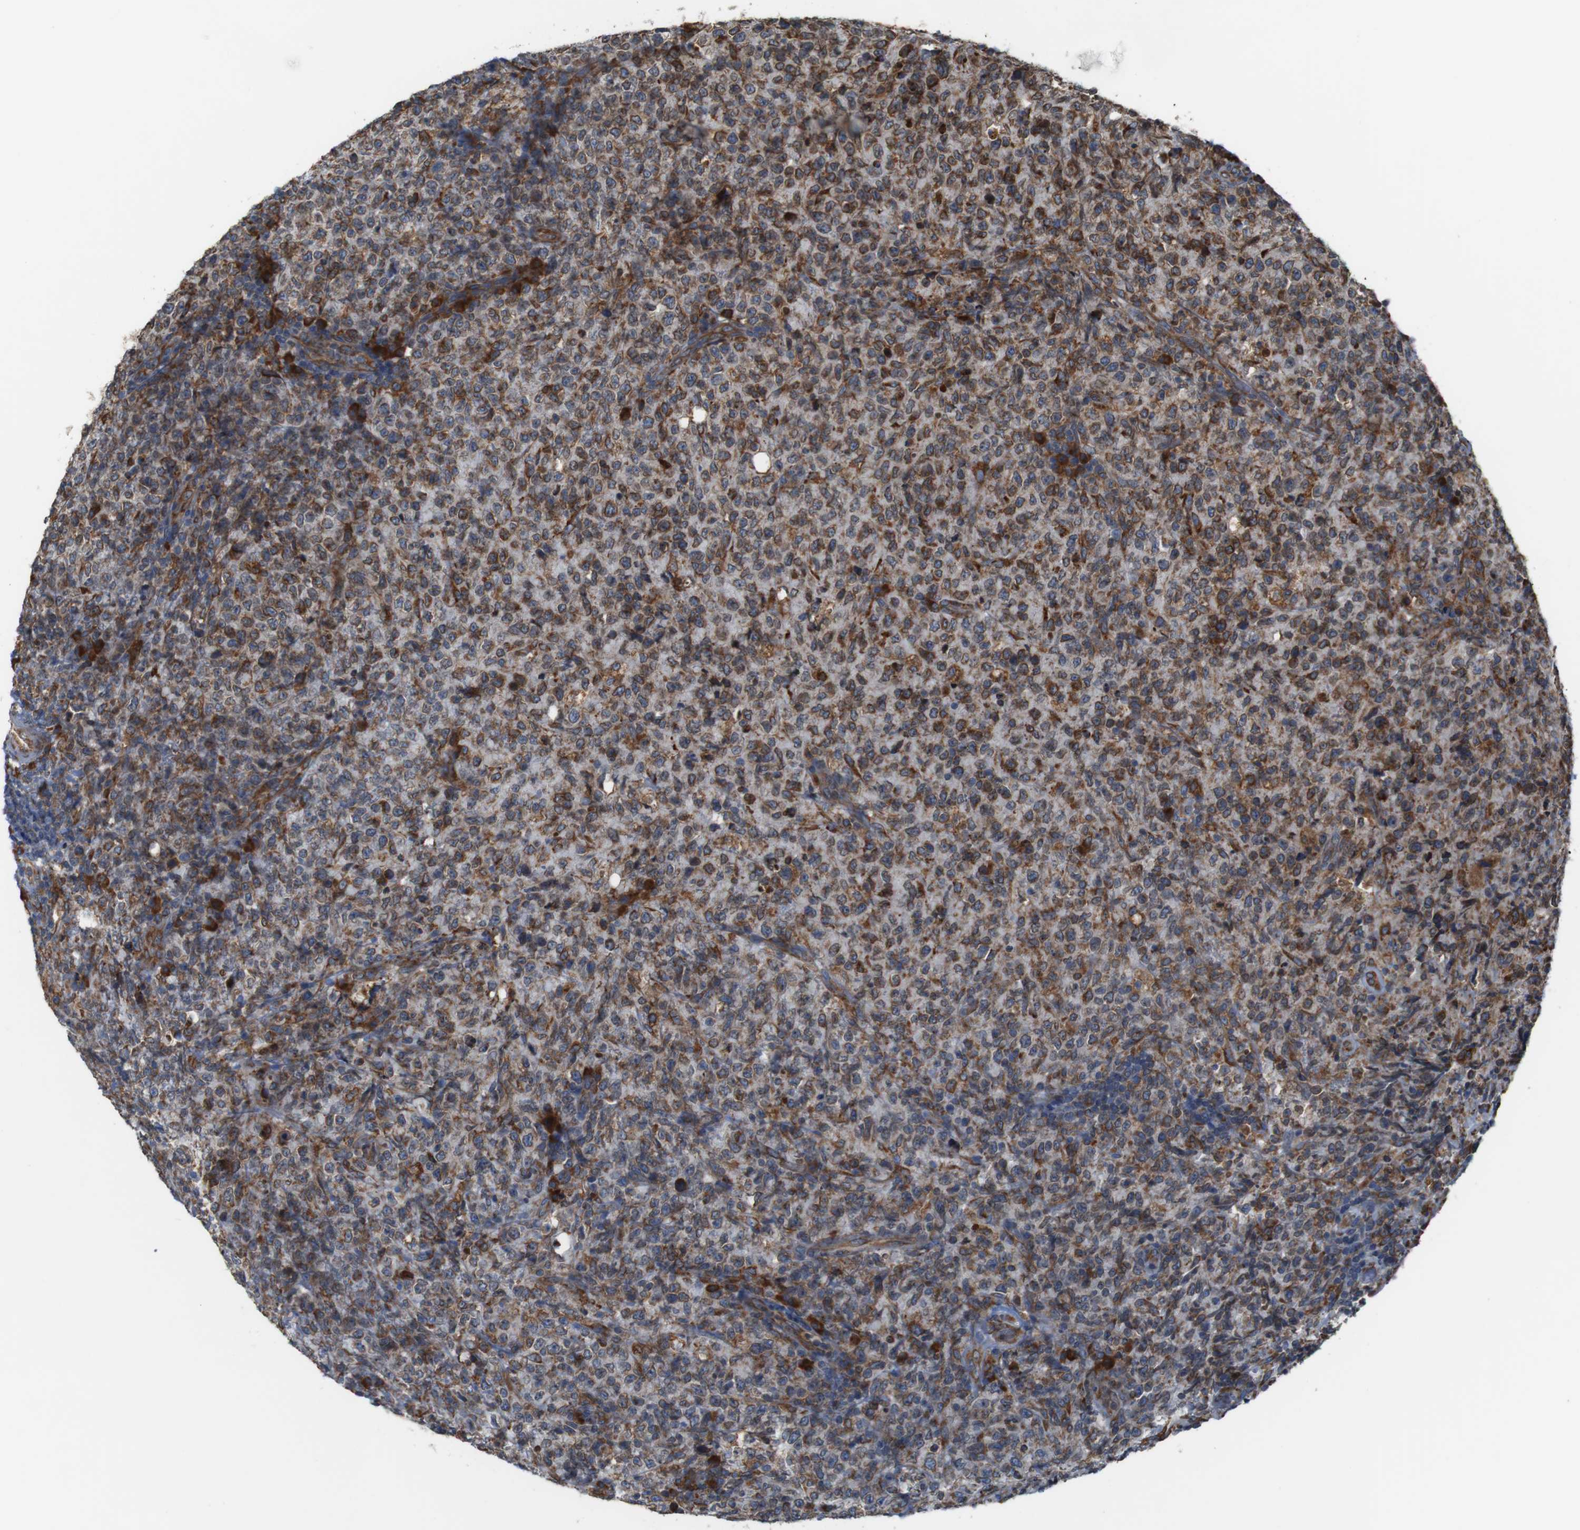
{"staining": {"intensity": "moderate", "quantity": ">75%", "location": "cytoplasmic/membranous"}, "tissue": "lymphoma", "cell_type": "Tumor cells", "image_type": "cancer", "snomed": [{"axis": "morphology", "description": "Malignant lymphoma, non-Hodgkin's type, High grade"}, {"axis": "topography", "description": "Tonsil"}], "caption": "Tumor cells reveal medium levels of moderate cytoplasmic/membranous staining in approximately >75% of cells in human lymphoma.", "gene": "UGGT1", "patient": {"sex": "female", "age": 36}}